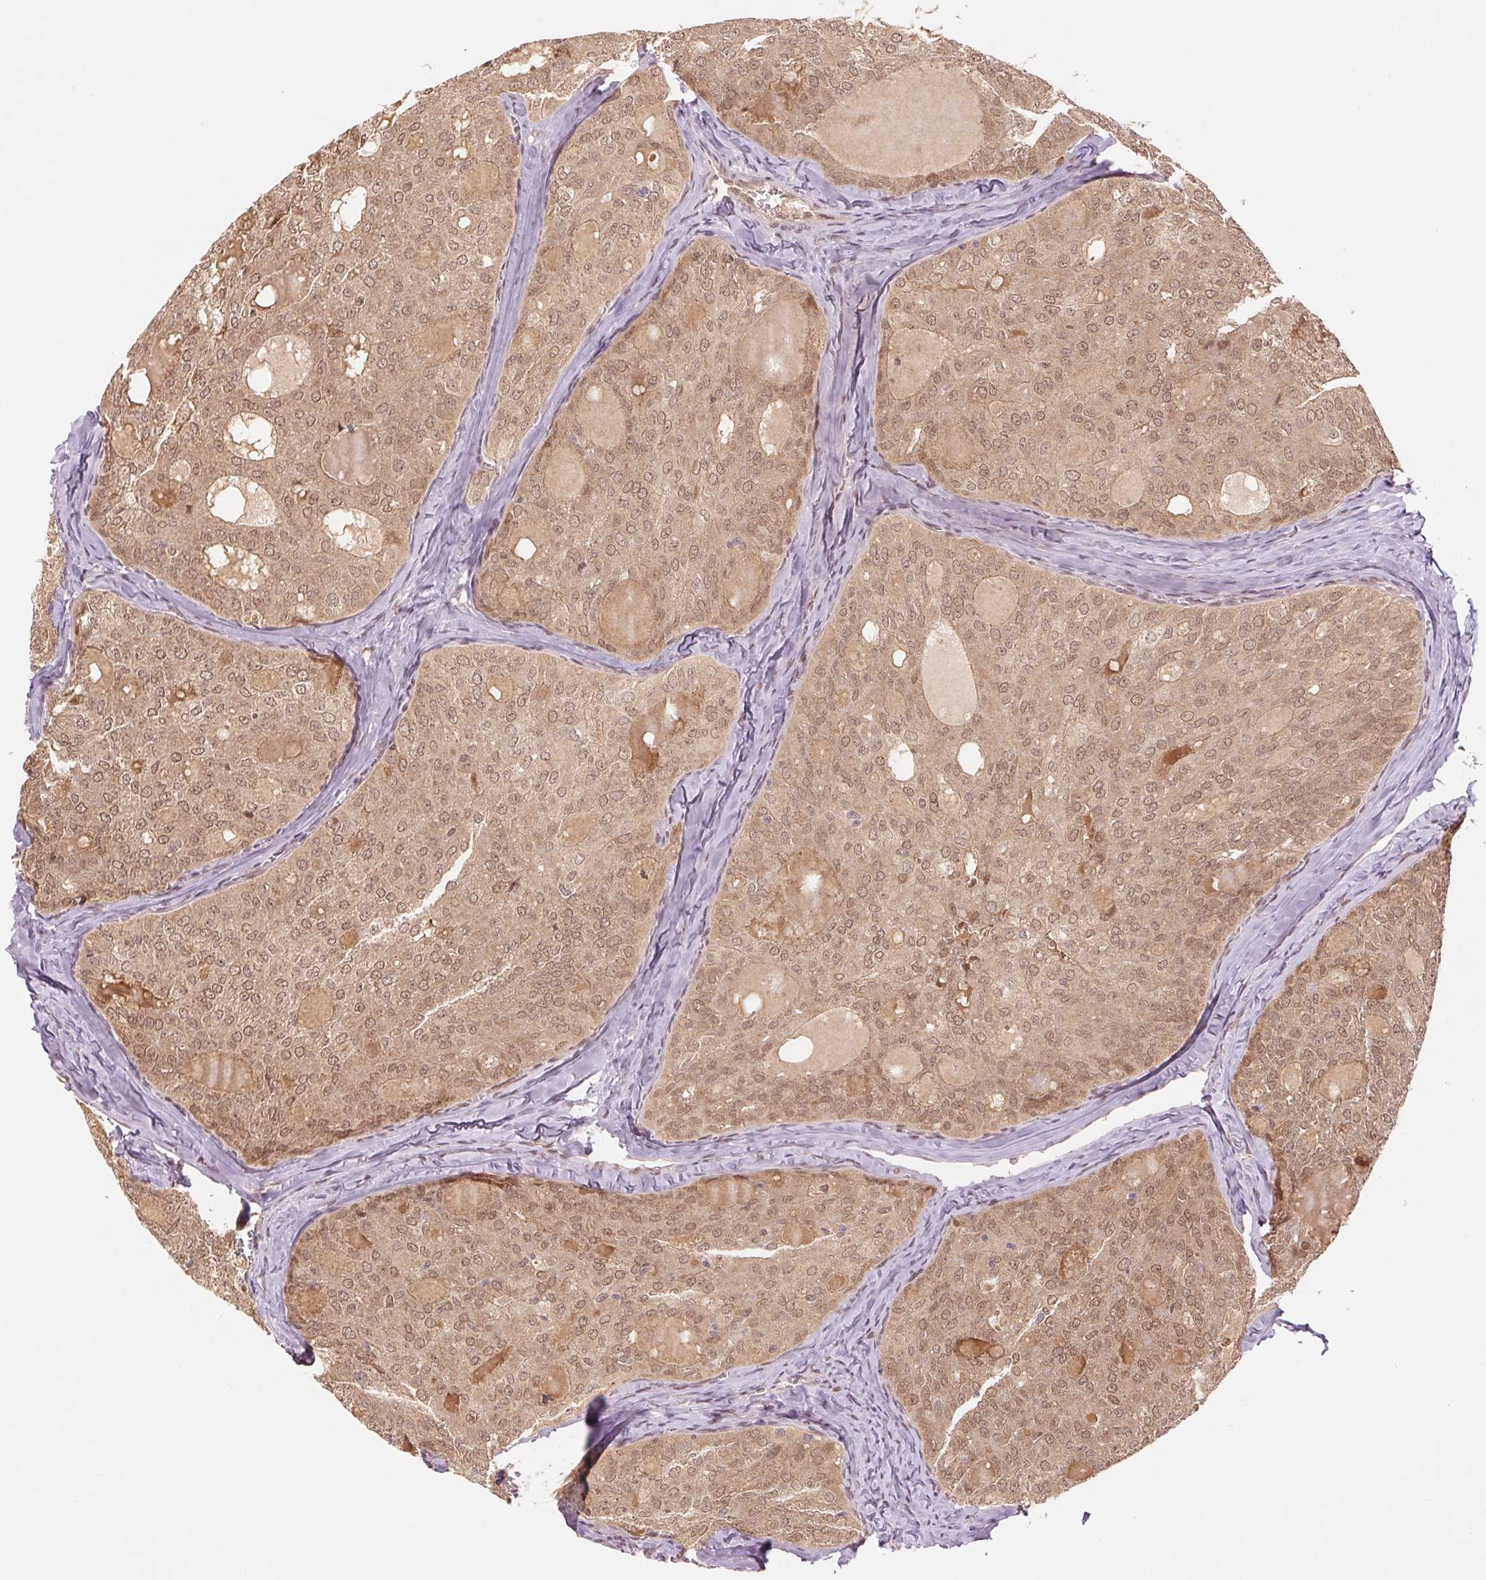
{"staining": {"intensity": "moderate", "quantity": ">75%", "location": "cytoplasmic/membranous,nuclear"}, "tissue": "thyroid cancer", "cell_type": "Tumor cells", "image_type": "cancer", "snomed": [{"axis": "morphology", "description": "Follicular adenoma carcinoma, NOS"}, {"axis": "topography", "description": "Thyroid gland"}], "caption": "Moderate cytoplasmic/membranous and nuclear protein positivity is present in about >75% of tumor cells in follicular adenoma carcinoma (thyroid).", "gene": "ERI3", "patient": {"sex": "male", "age": 75}}